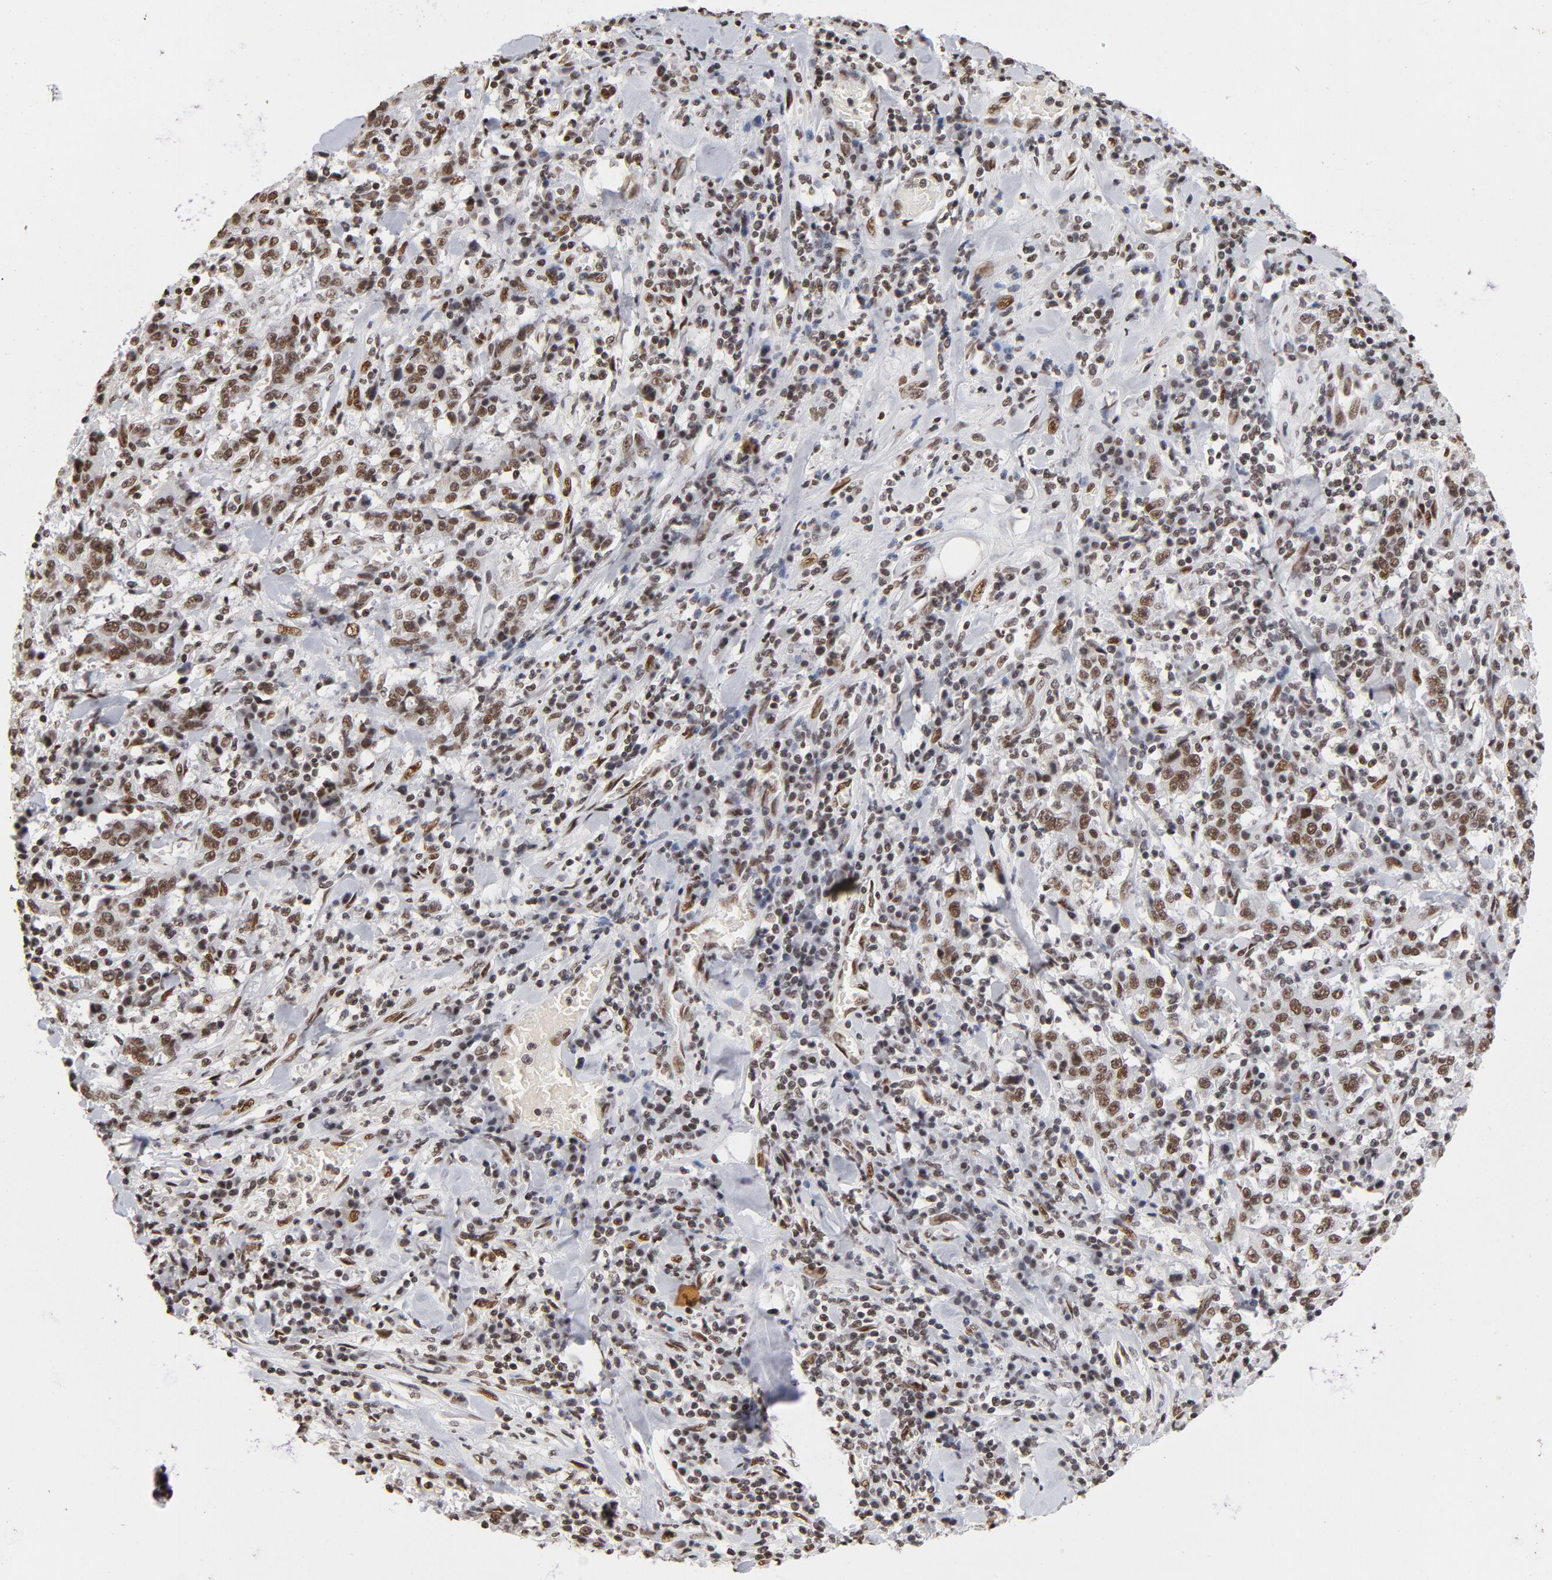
{"staining": {"intensity": "moderate", "quantity": ">75%", "location": "nuclear"}, "tissue": "stomach cancer", "cell_type": "Tumor cells", "image_type": "cancer", "snomed": [{"axis": "morphology", "description": "Normal tissue, NOS"}, {"axis": "morphology", "description": "Adenocarcinoma, NOS"}, {"axis": "topography", "description": "Stomach, upper"}, {"axis": "topography", "description": "Stomach"}], "caption": "Immunohistochemical staining of stomach adenocarcinoma reveals medium levels of moderate nuclear staining in approximately >75% of tumor cells. The staining is performed using DAB brown chromogen to label protein expression. The nuclei are counter-stained blue using hematoxylin.", "gene": "TP53BP1", "patient": {"sex": "male", "age": 59}}